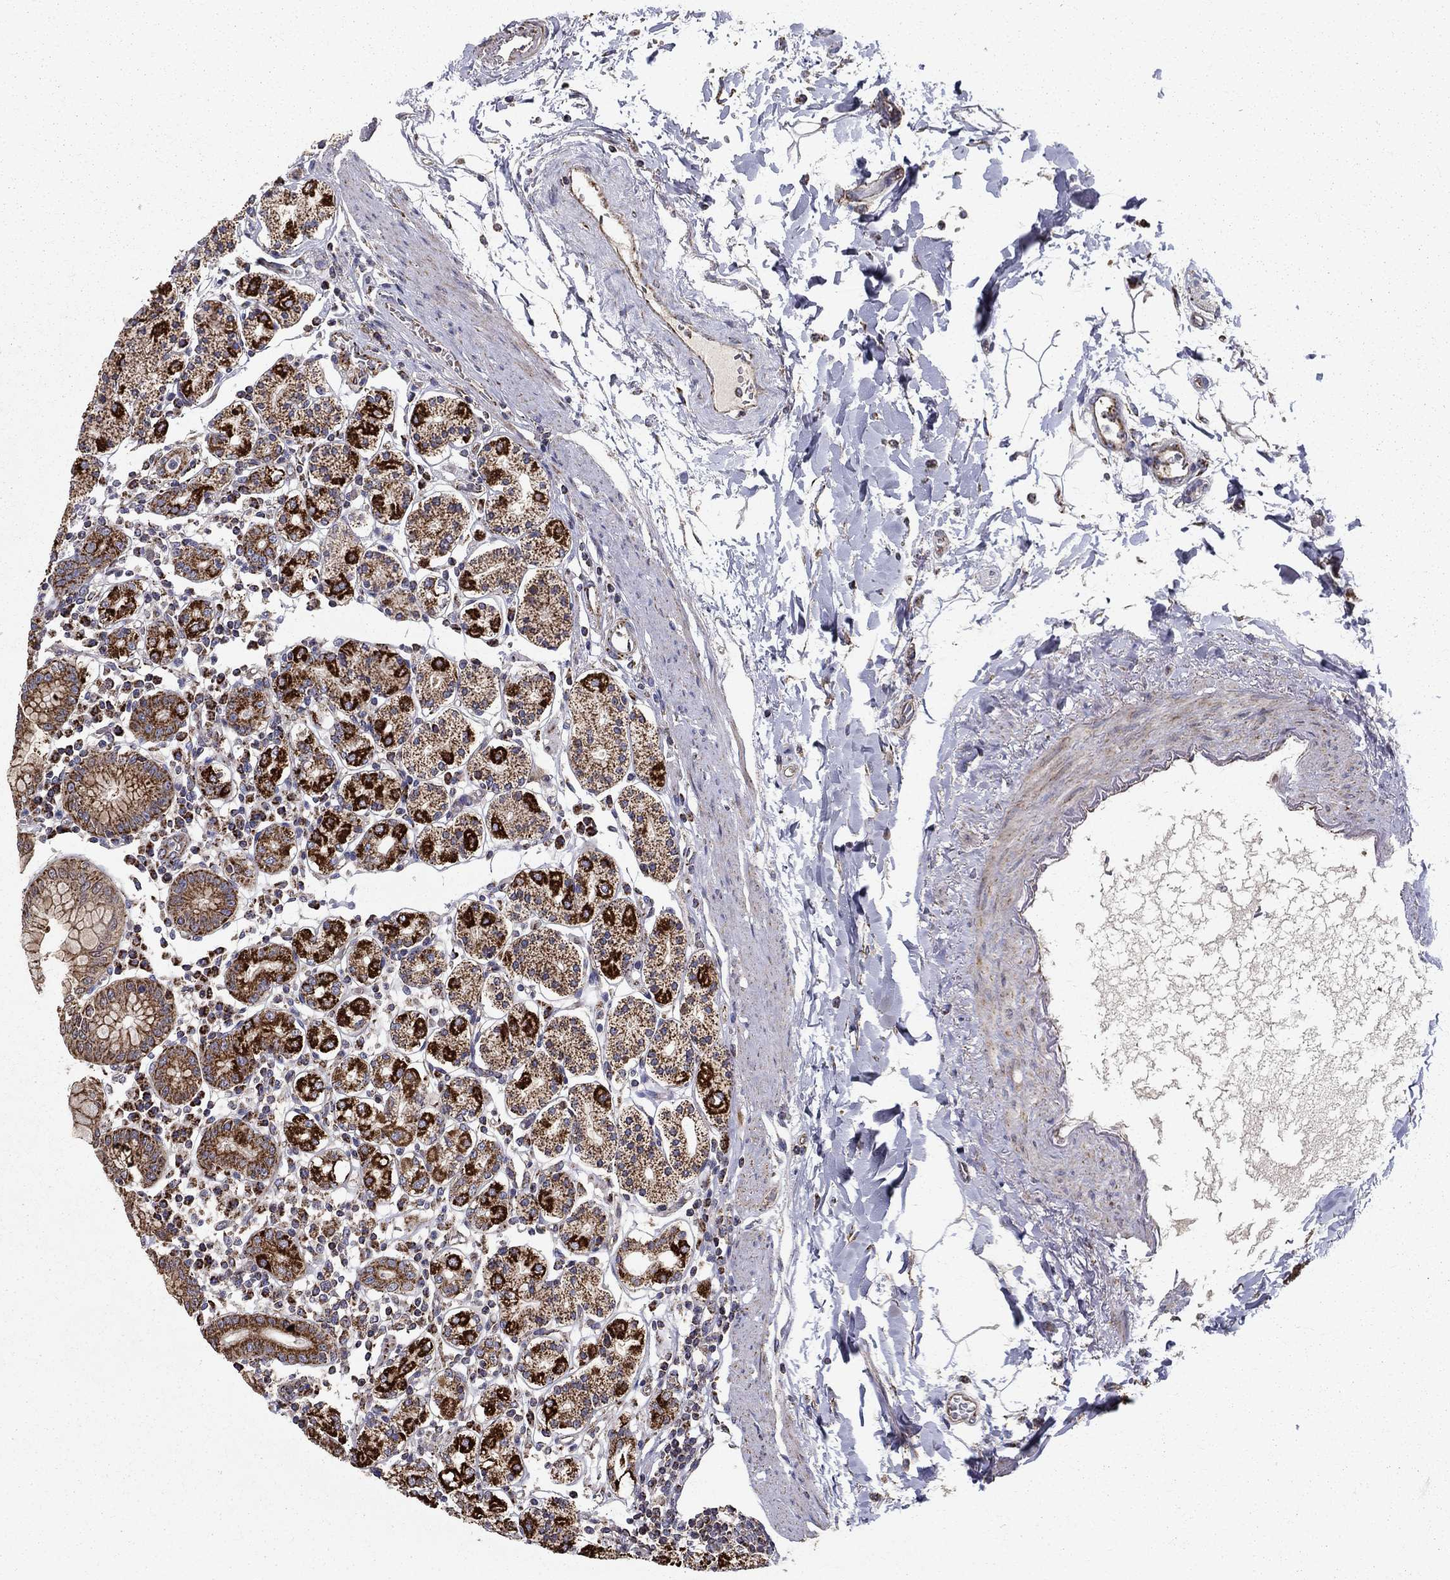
{"staining": {"intensity": "strong", "quantity": "25%-75%", "location": "cytoplasmic/membranous"}, "tissue": "stomach", "cell_type": "Glandular cells", "image_type": "normal", "snomed": [{"axis": "morphology", "description": "Normal tissue, NOS"}, {"axis": "topography", "description": "Stomach, upper"}, {"axis": "topography", "description": "Stomach"}], "caption": "Strong cytoplasmic/membranous staining for a protein is identified in about 25%-75% of glandular cells of unremarkable stomach using immunohistochemistry (IHC).", "gene": "NDUFS8", "patient": {"sex": "male", "age": 62}}